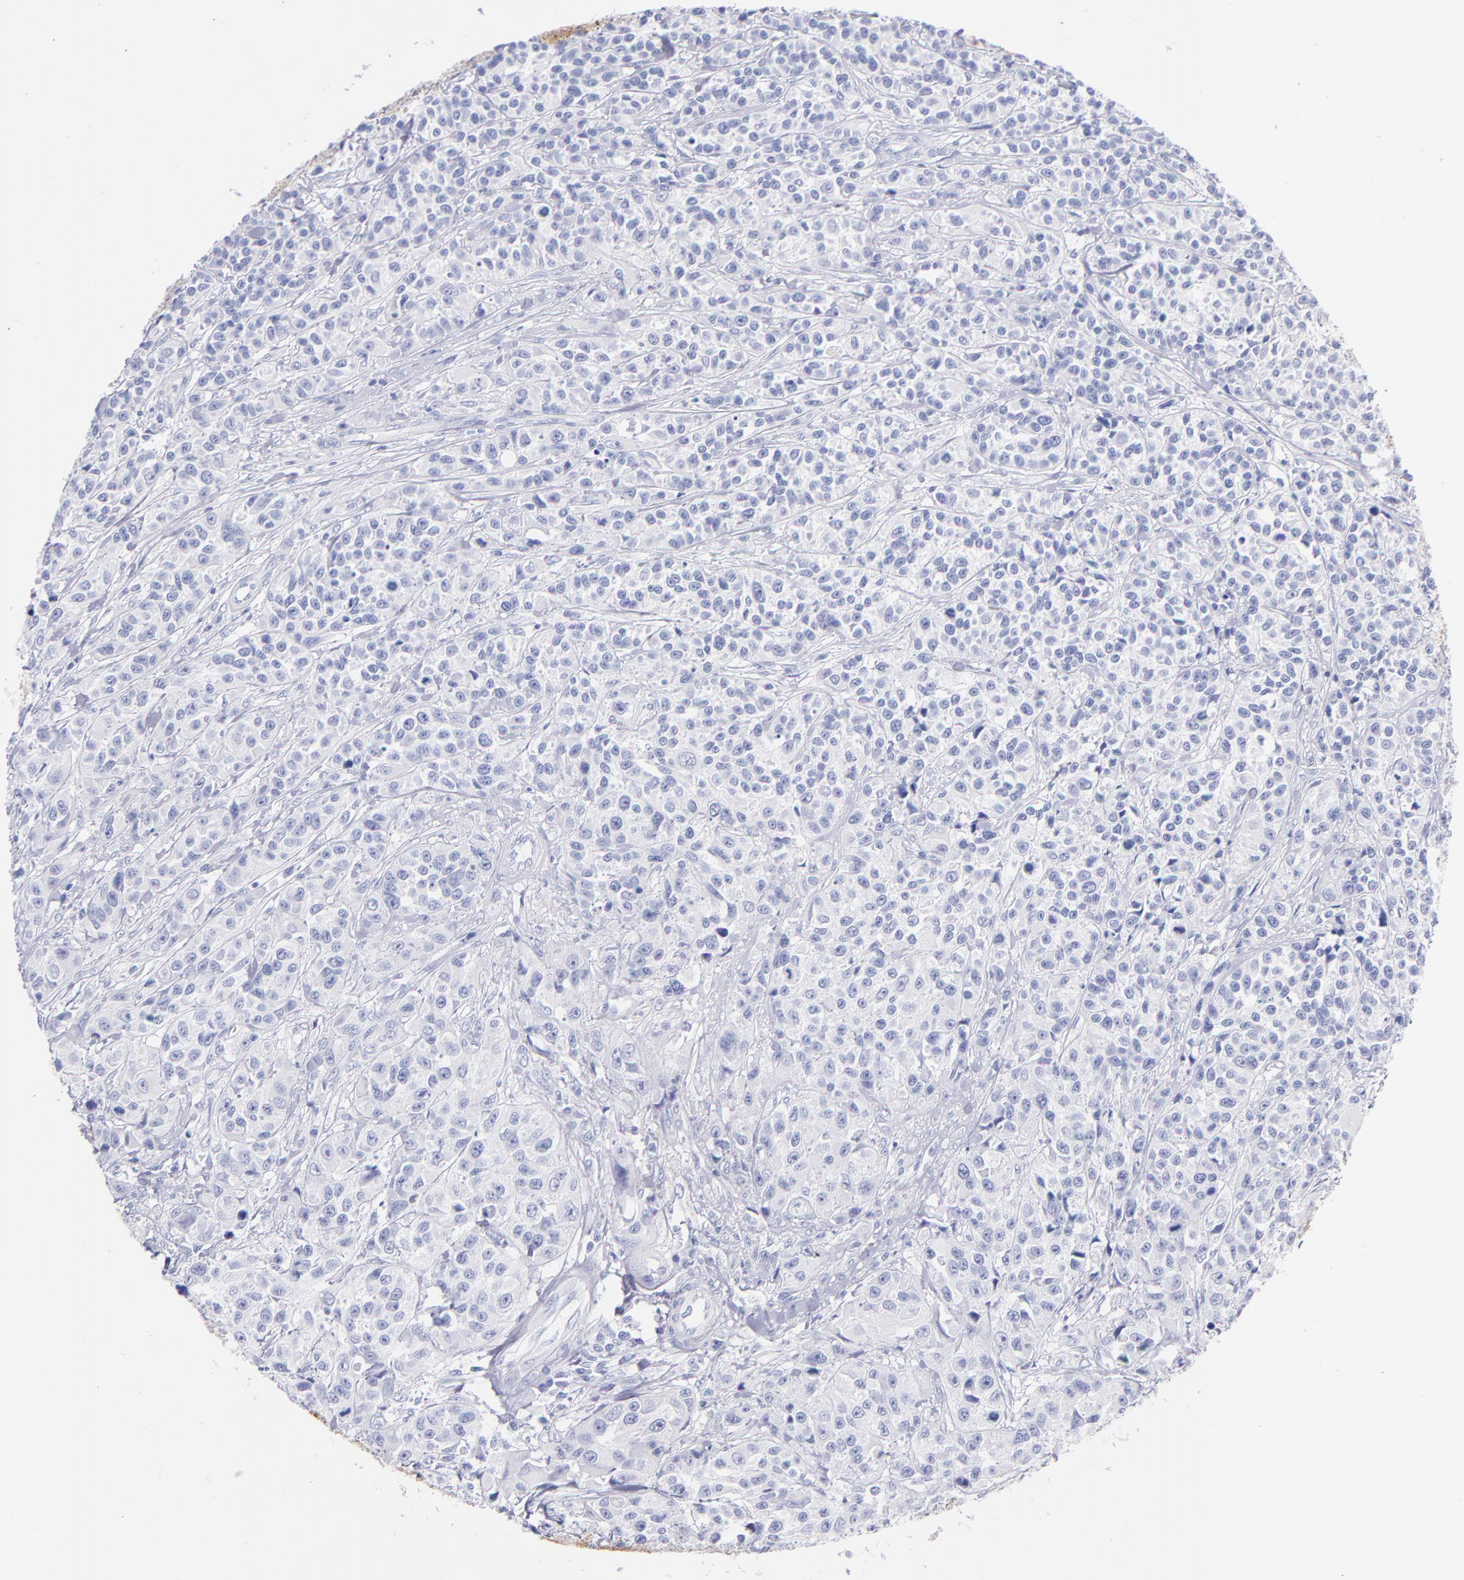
{"staining": {"intensity": "negative", "quantity": "none", "location": "none"}, "tissue": "urothelial cancer", "cell_type": "Tumor cells", "image_type": "cancer", "snomed": [{"axis": "morphology", "description": "Urothelial carcinoma, High grade"}, {"axis": "topography", "description": "Urinary bladder"}], "caption": "A histopathology image of human urothelial cancer is negative for staining in tumor cells.", "gene": "HP", "patient": {"sex": "female", "age": 81}}